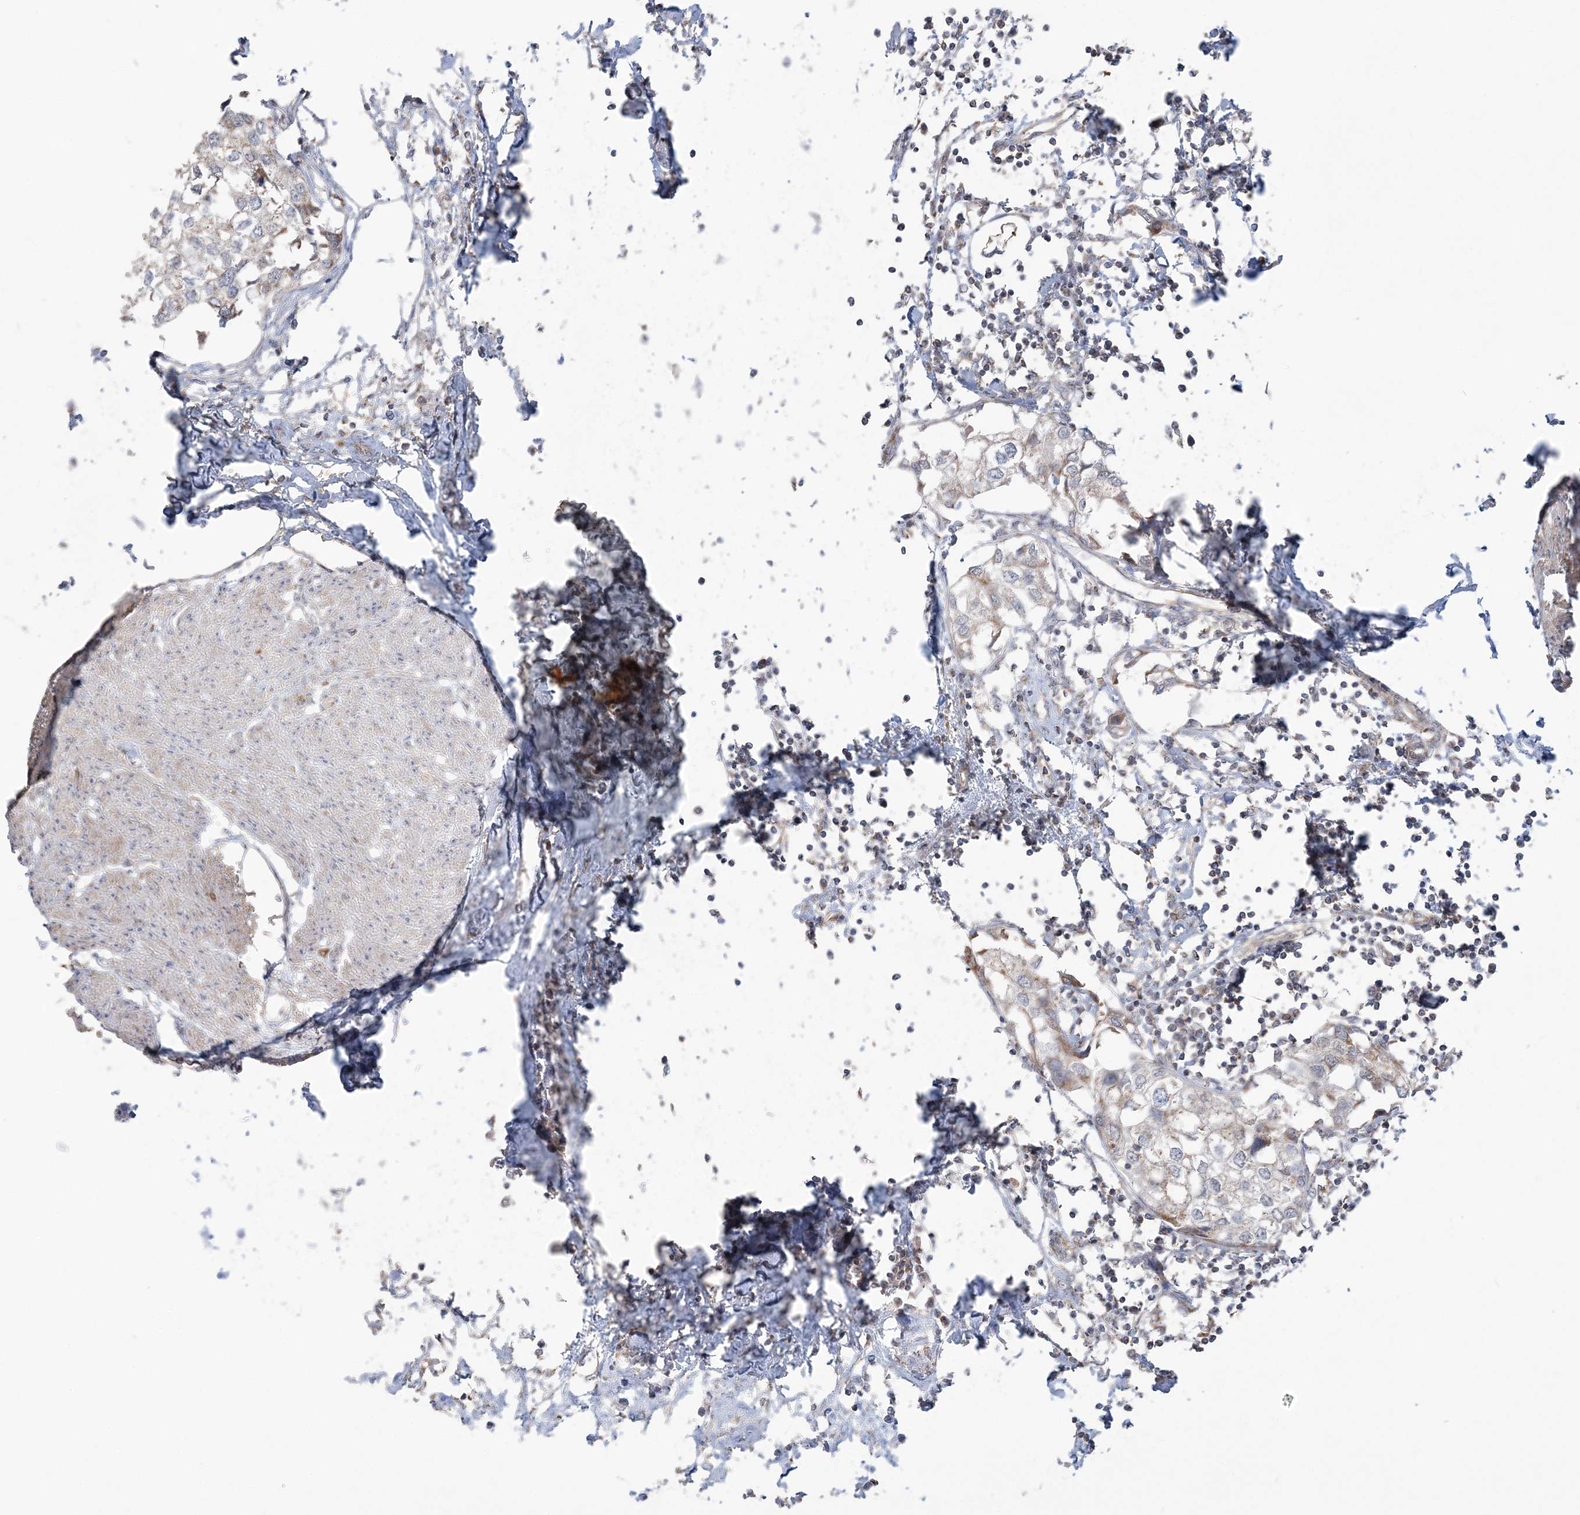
{"staining": {"intensity": "weak", "quantity": "<25%", "location": "cytoplasmic/membranous"}, "tissue": "urothelial cancer", "cell_type": "Tumor cells", "image_type": "cancer", "snomed": [{"axis": "morphology", "description": "Urothelial carcinoma, High grade"}, {"axis": "topography", "description": "Urinary bladder"}], "caption": "There is no significant positivity in tumor cells of urothelial cancer.", "gene": "SCLT1", "patient": {"sex": "male", "age": 64}}